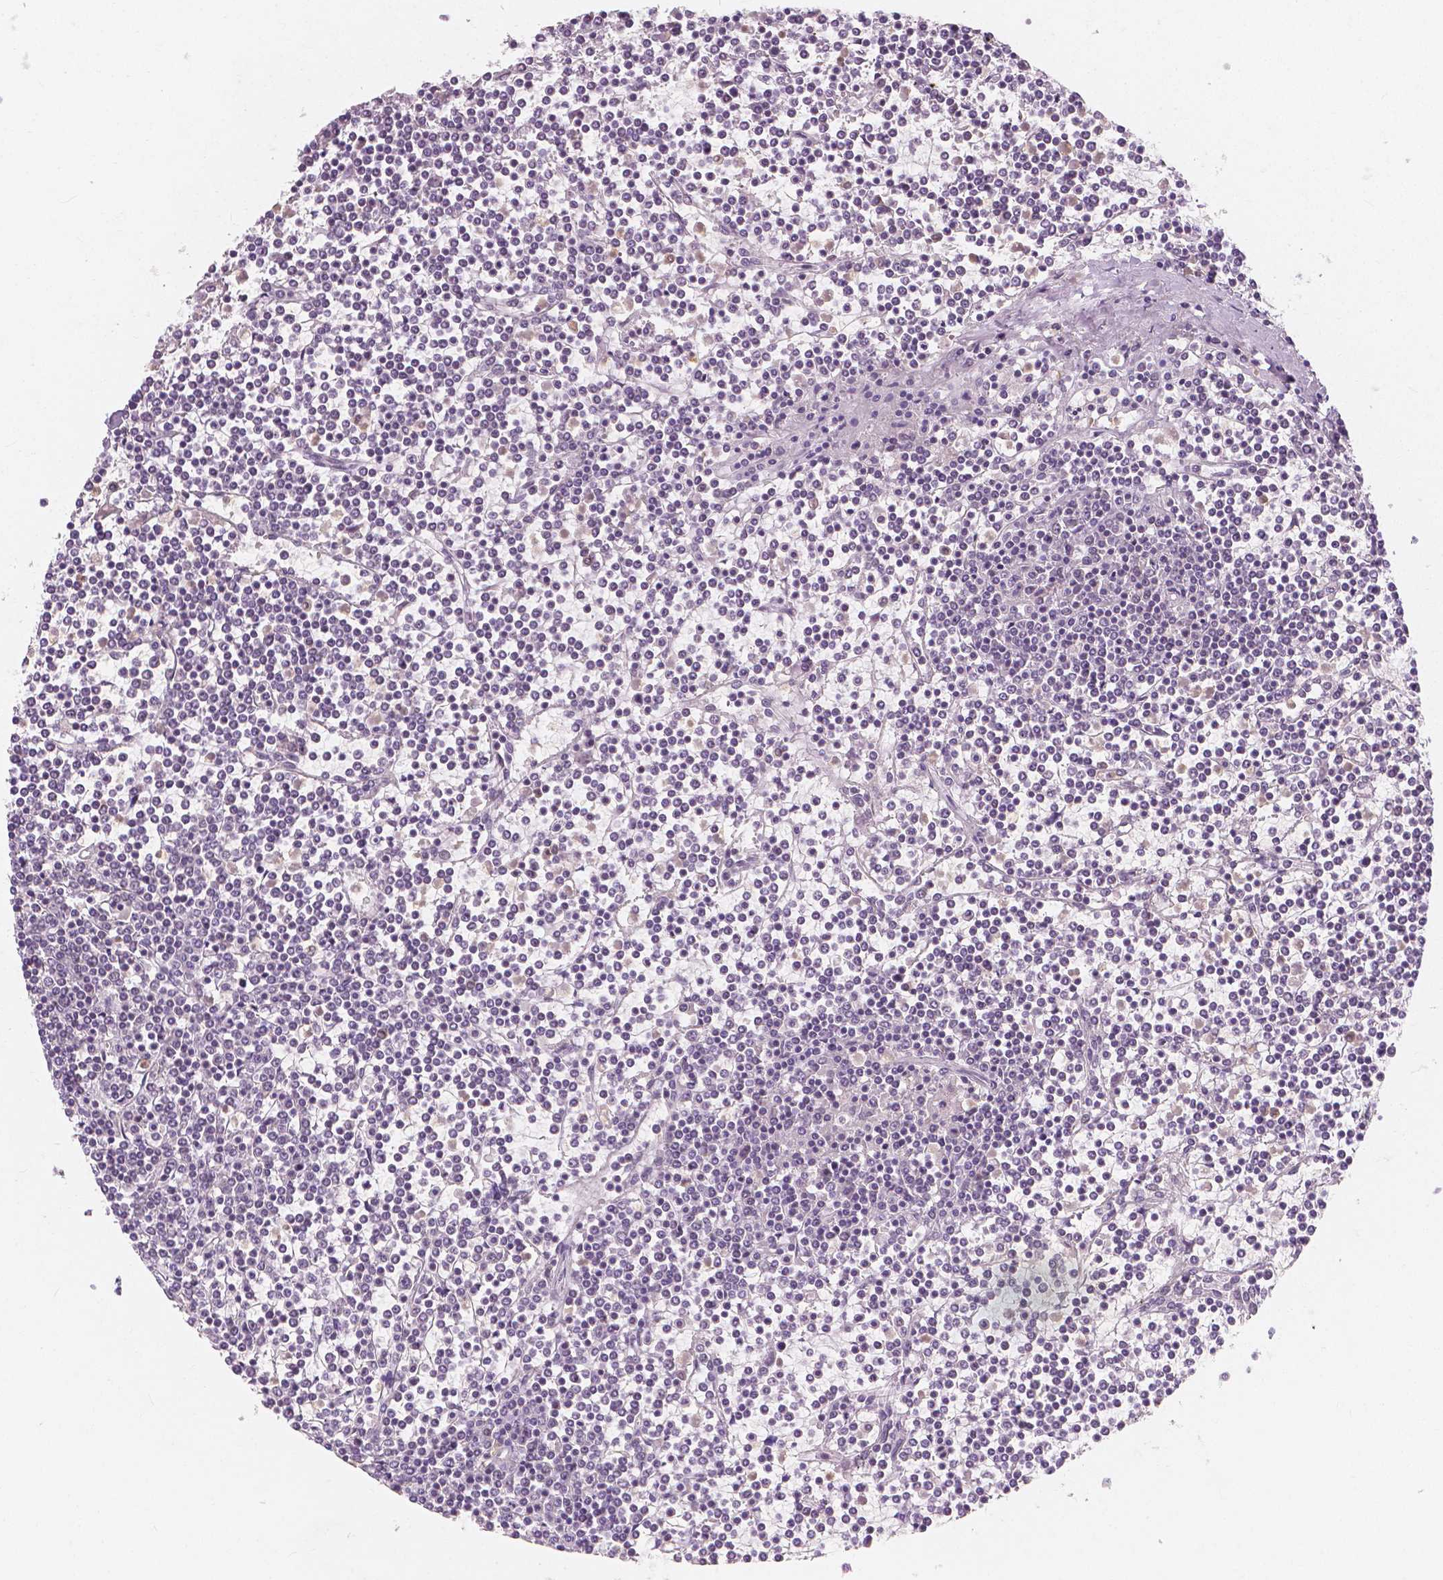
{"staining": {"intensity": "negative", "quantity": "none", "location": "none"}, "tissue": "lymphoma", "cell_type": "Tumor cells", "image_type": "cancer", "snomed": [{"axis": "morphology", "description": "Malignant lymphoma, non-Hodgkin's type, Low grade"}, {"axis": "topography", "description": "Spleen"}], "caption": "Immunohistochemical staining of malignant lymphoma, non-Hodgkin's type (low-grade) shows no significant positivity in tumor cells.", "gene": "NOLC1", "patient": {"sex": "female", "age": 19}}